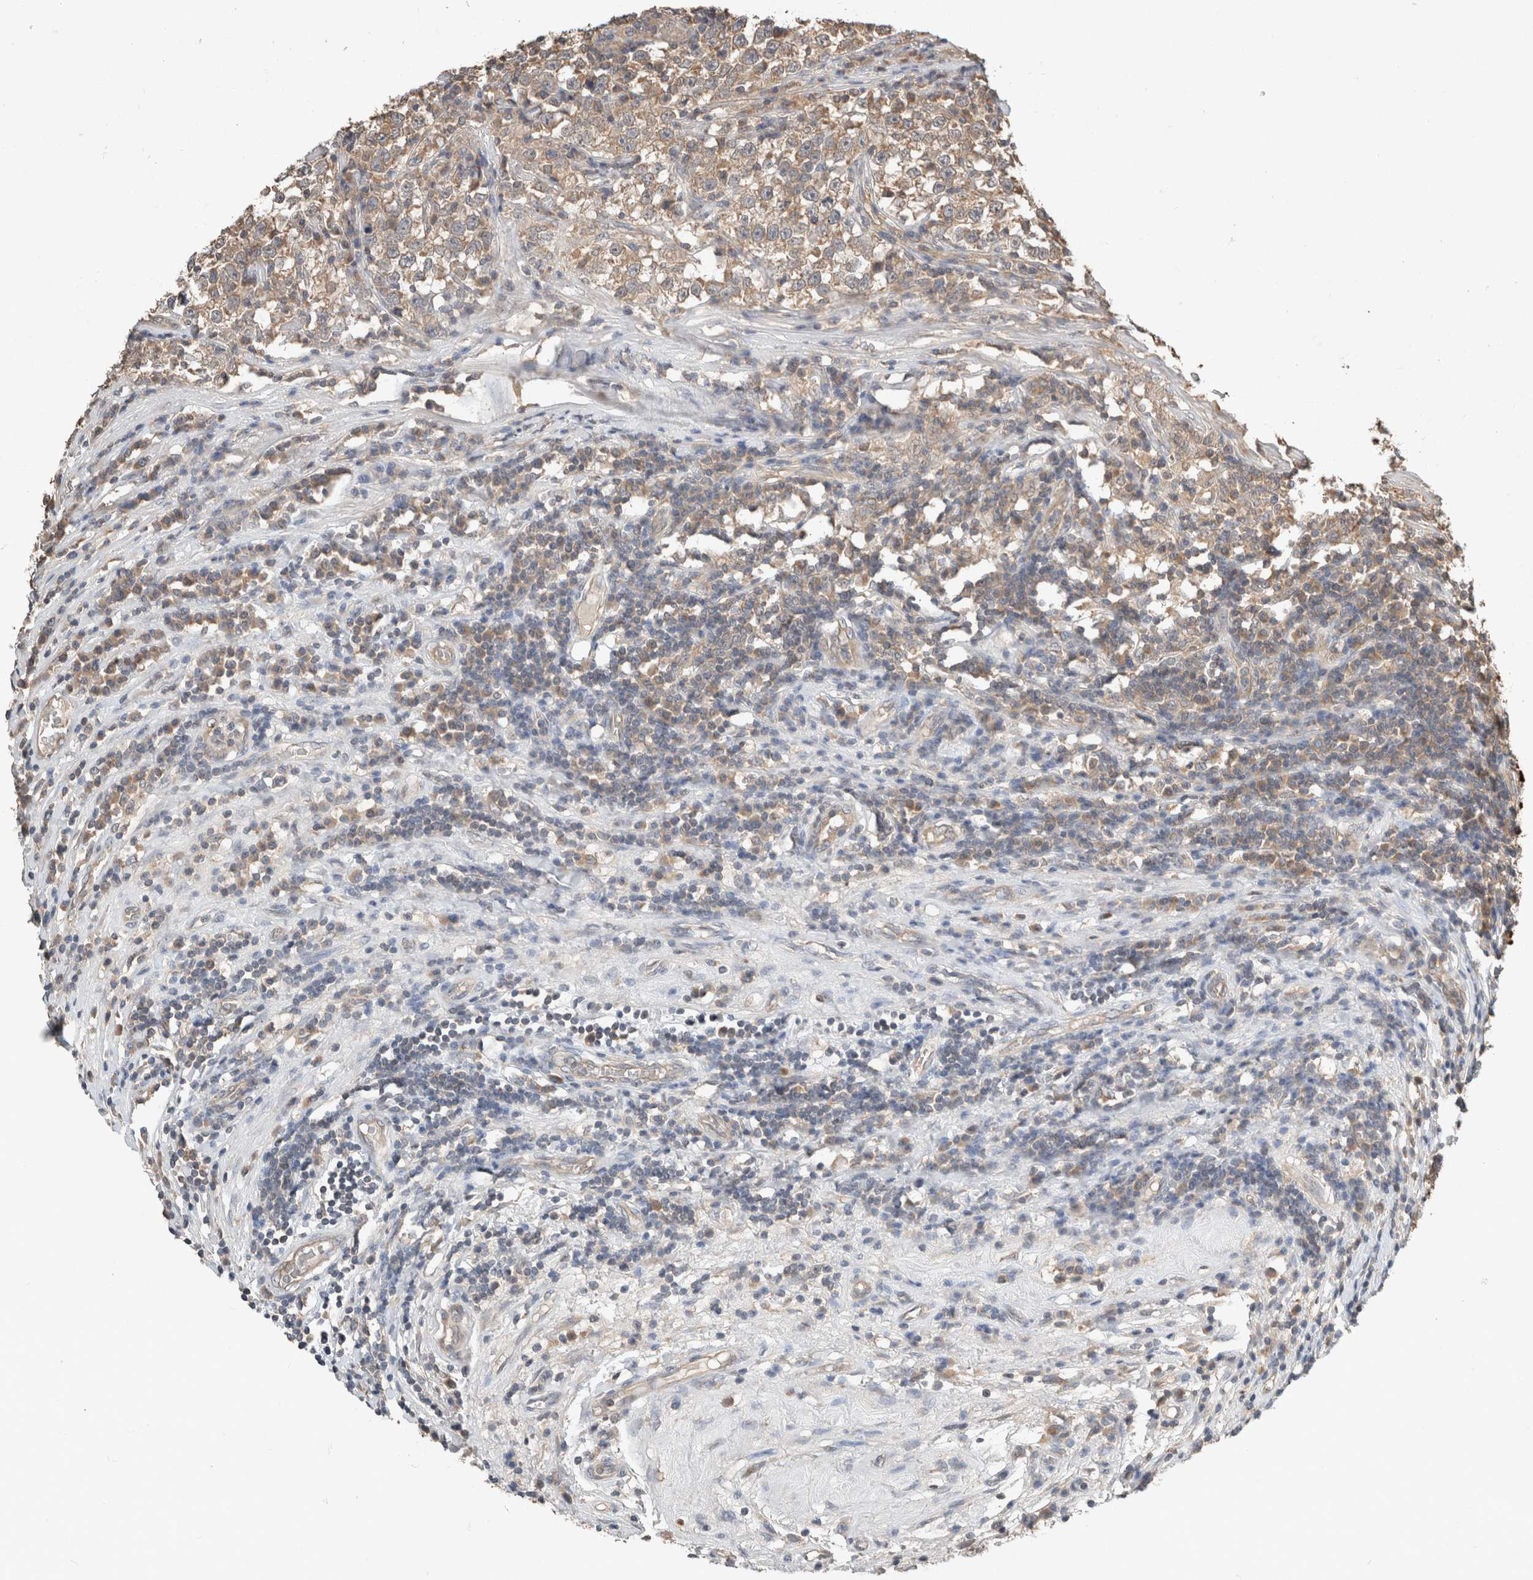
{"staining": {"intensity": "weak", "quantity": "<25%", "location": "cytoplasmic/membranous"}, "tissue": "testis cancer", "cell_type": "Tumor cells", "image_type": "cancer", "snomed": [{"axis": "morphology", "description": "Seminoma, NOS"}, {"axis": "topography", "description": "Testis"}], "caption": "A photomicrograph of human seminoma (testis) is negative for staining in tumor cells.", "gene": "ERAP2", "patient": {"sex": "male", "age": 43}}